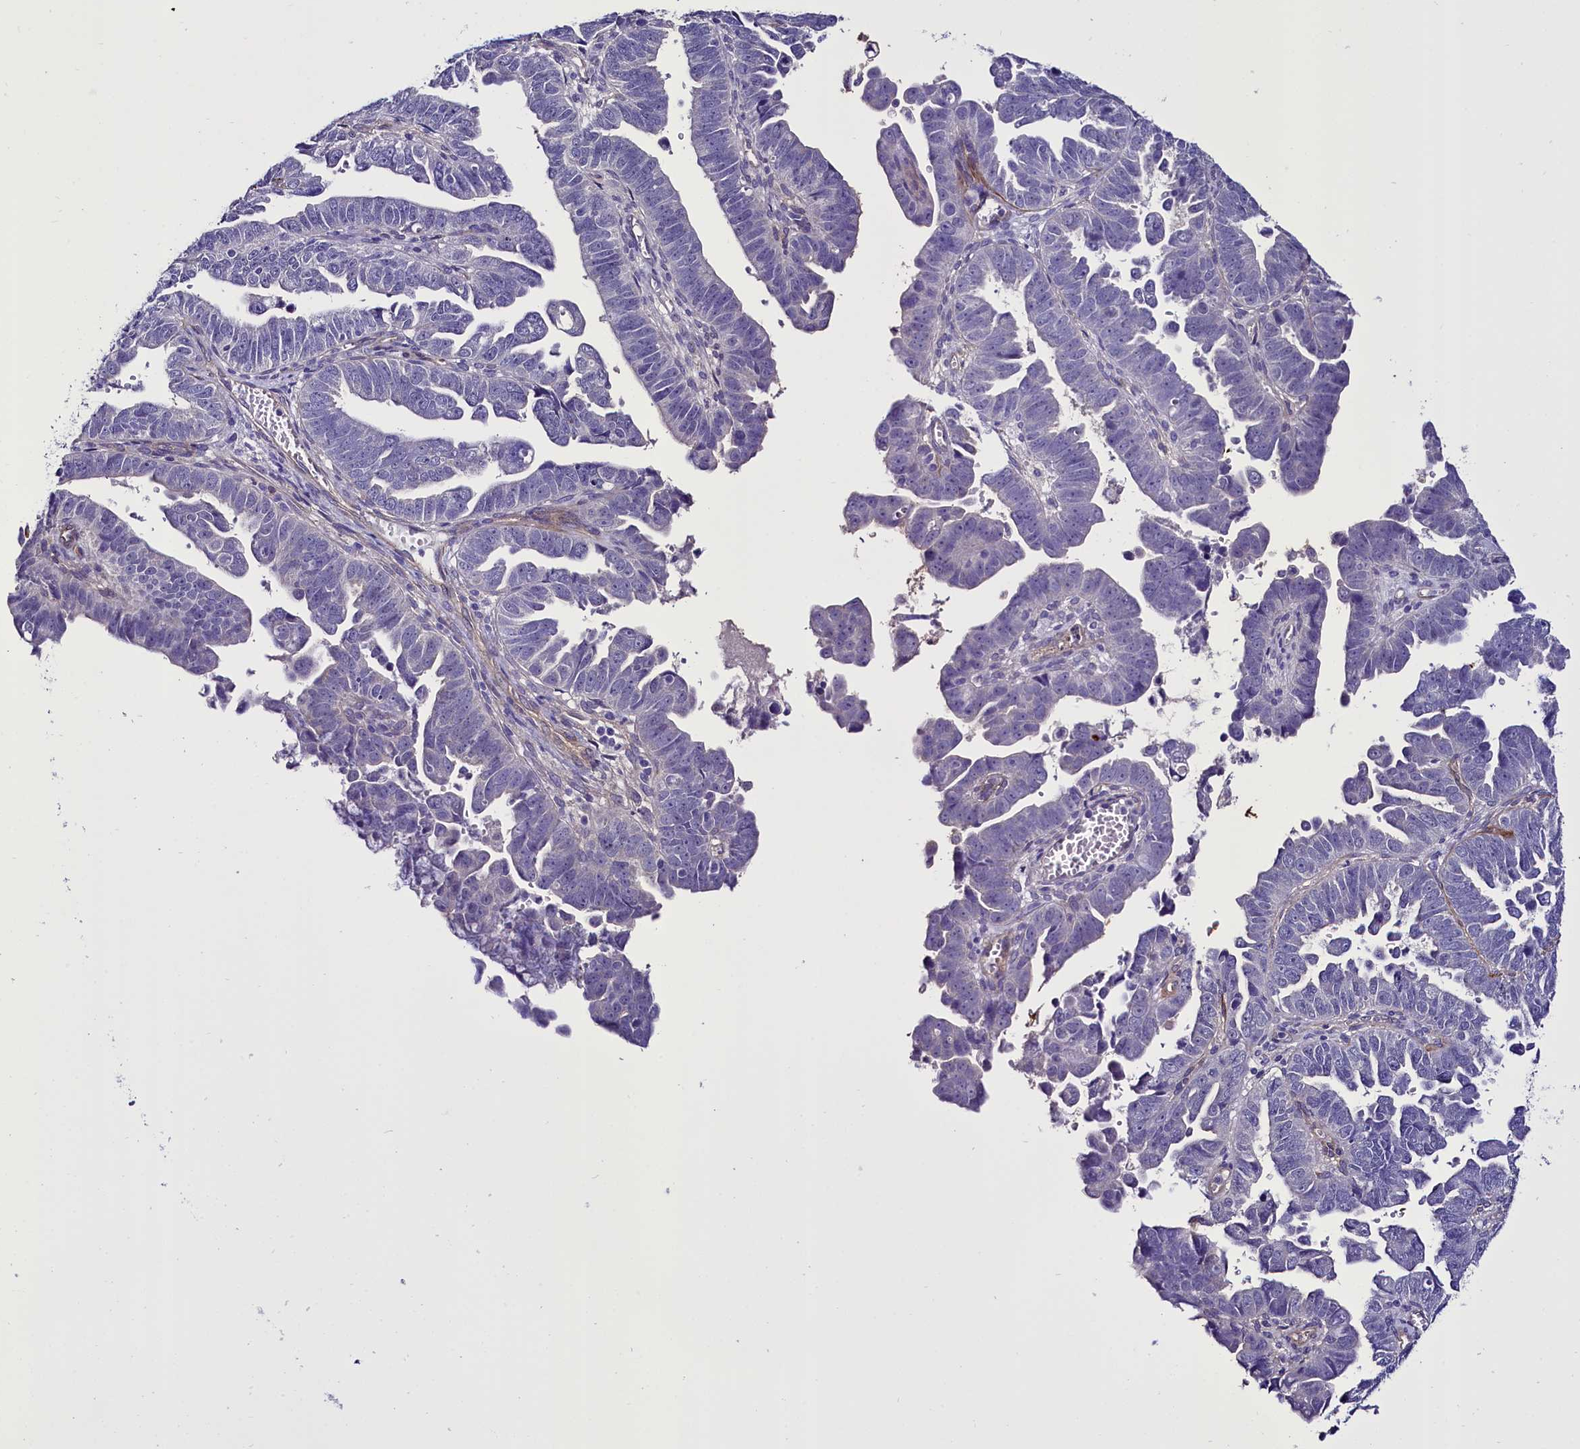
{"staining": {"intensity": "negative", "quantity": "none", "location": "none"}, "tissue": "endometrial cancer", "cell_type": "Tumor cells", "image_type": "cancer", "snomed": [{"axis": "morphology", "description": "Adenocarcinoma, NOS"}, {"axis": "topography", "description": "Endometrium"}], "caption": "This histopathology image is of adenocarcinoma (endometrial) stained with IHC to label a protein in brown with the nuclei are counter-stained blue. There is no positivity in tumor cells. (Immunohistochemistry (ihc), brightfield microscopy, high magnification).", "gene": "STXBP1", "patient": {"sex": "female", "age": 75}}